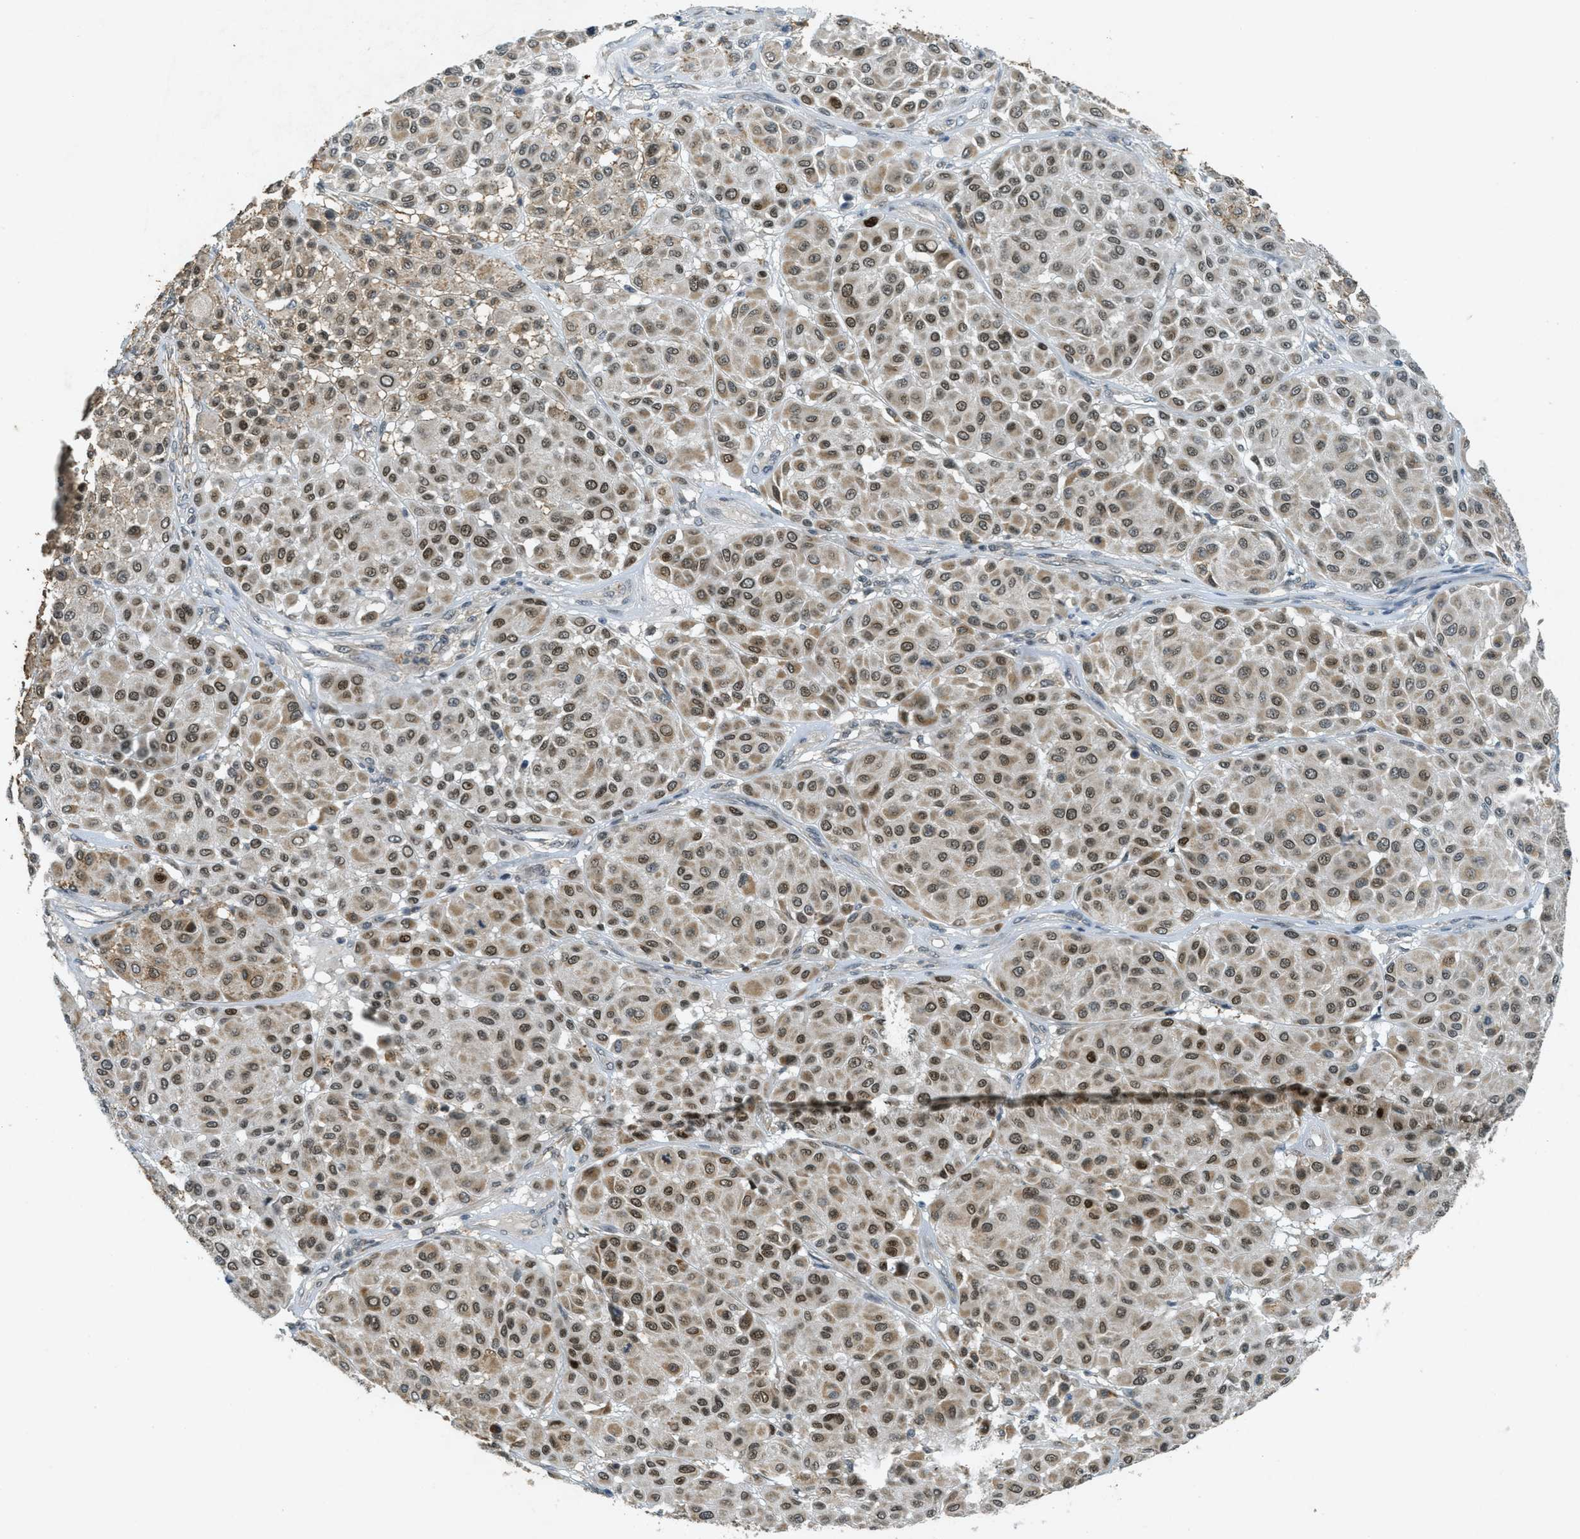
{"staining": {"intensity": "moderate", "quantity": ">75%", "location": "cytoplasmic/membranous,nuclear"}, "tissue": "melanoma", "cell_type": "Tumor cells", "image_type": "cancer", "snomed": [{"axis": "morphology", "description": "Malignant melanoma, Metastatic site"}, {"axis": "topography", "description": "Soft tissue"}], "caption": "Protein expression analysis of human melanoma reveals moderate cytoplasmic/membranous and nuclear staining in about >75% of tumor cells.", "gene": "TCF20", "patient": {"sex": "male", "age": 41}}